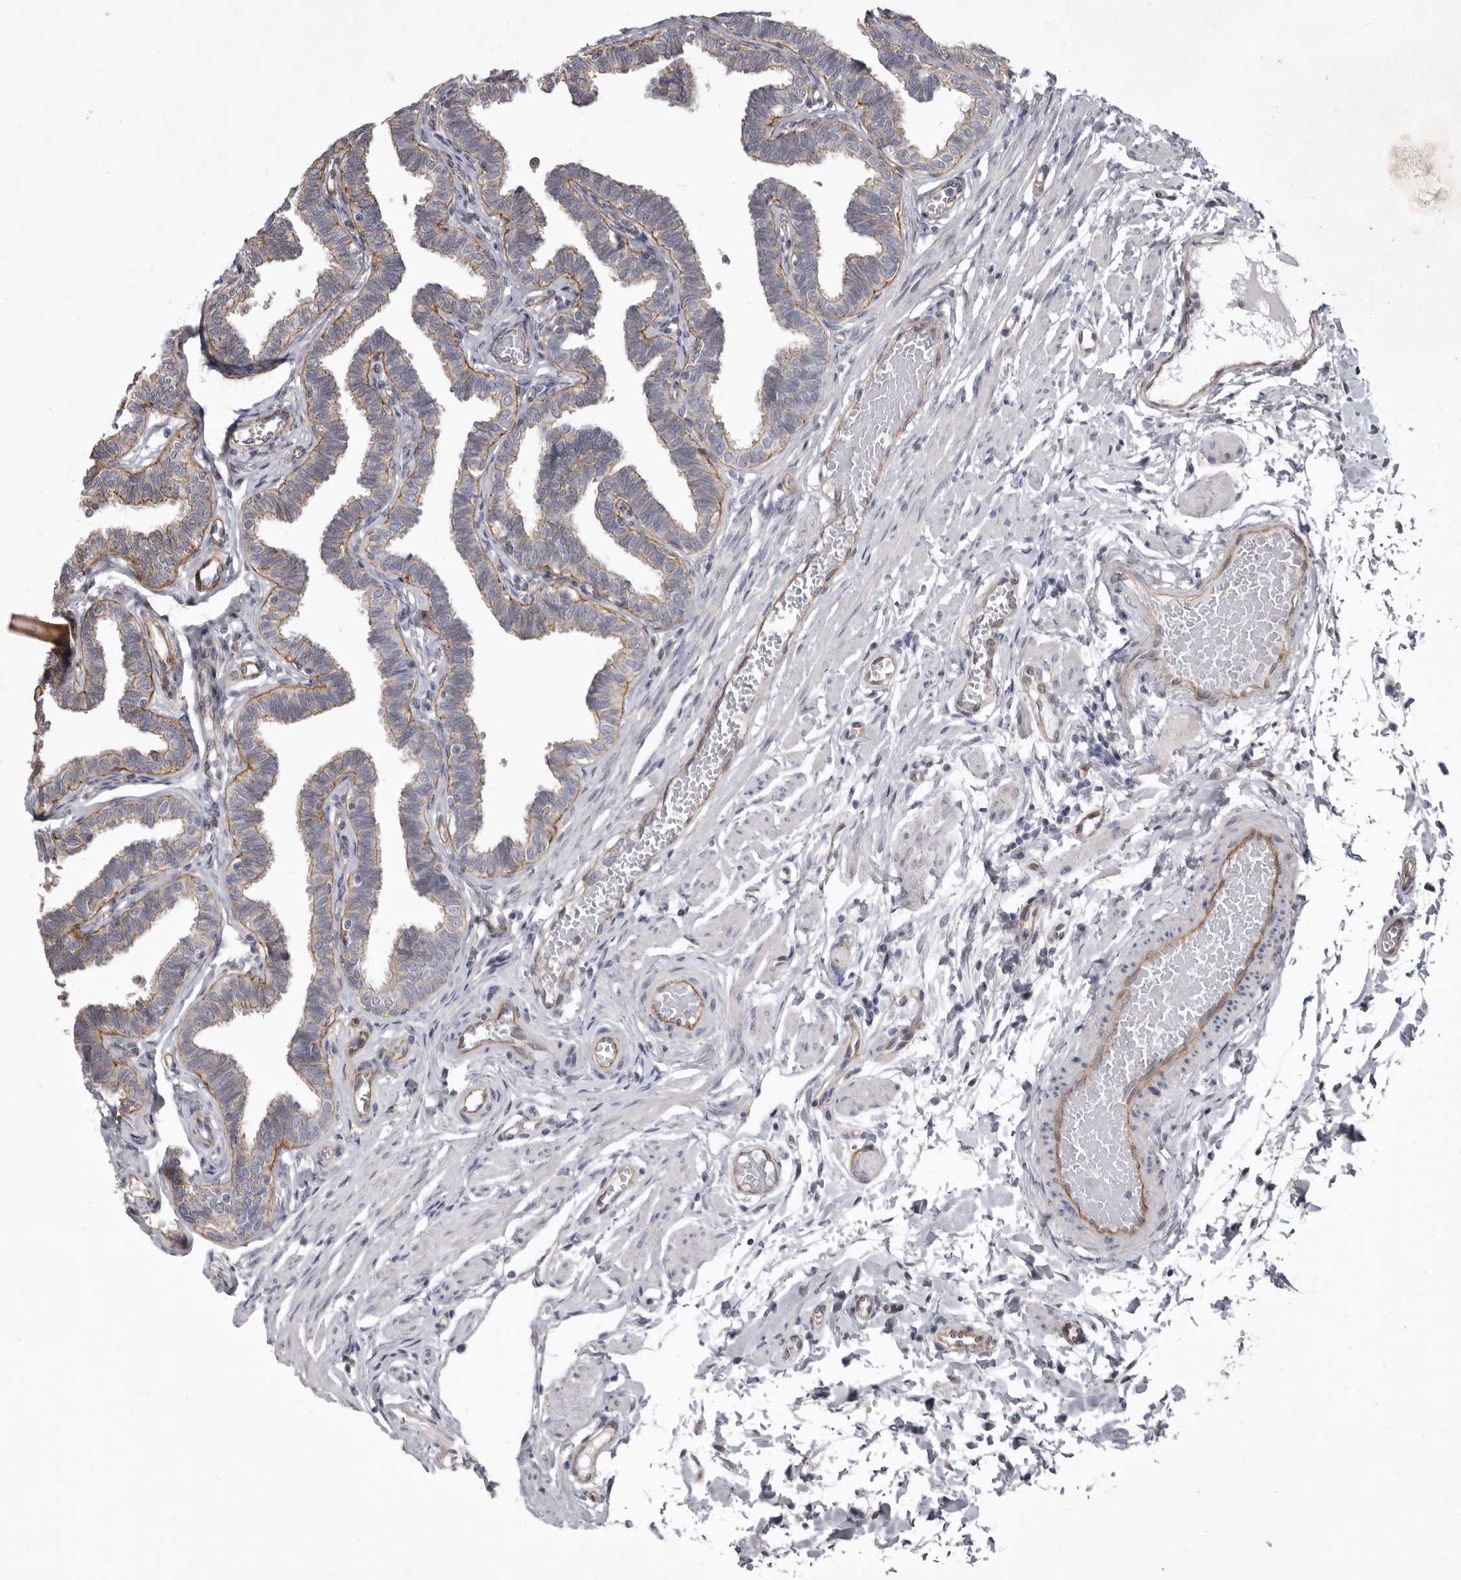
{"staining": {"intensity": "weak", "quantity": "25%-75%", "location": "cytoplasmic/membranous"}, "tissue": "fallopian tube", "cell_type": "Glandular cells", "image_type": "normal", "snomed": [{"axis": "morphology", "description": "Normal tissue, NOS"}, {"axis": "topography", "description": "Fallopian tube"}, {"axis": "topography", "description": "Ovary"}], "caption": "Immunohistochemical staining of normal fallopian tube reveals 25%-75% levels of weak cytoplasmic/membranous protein staining in about 25%-75% of glandular cells.", "gene": "P2RX6", "patient": {"sex": "female", "age": 23}}